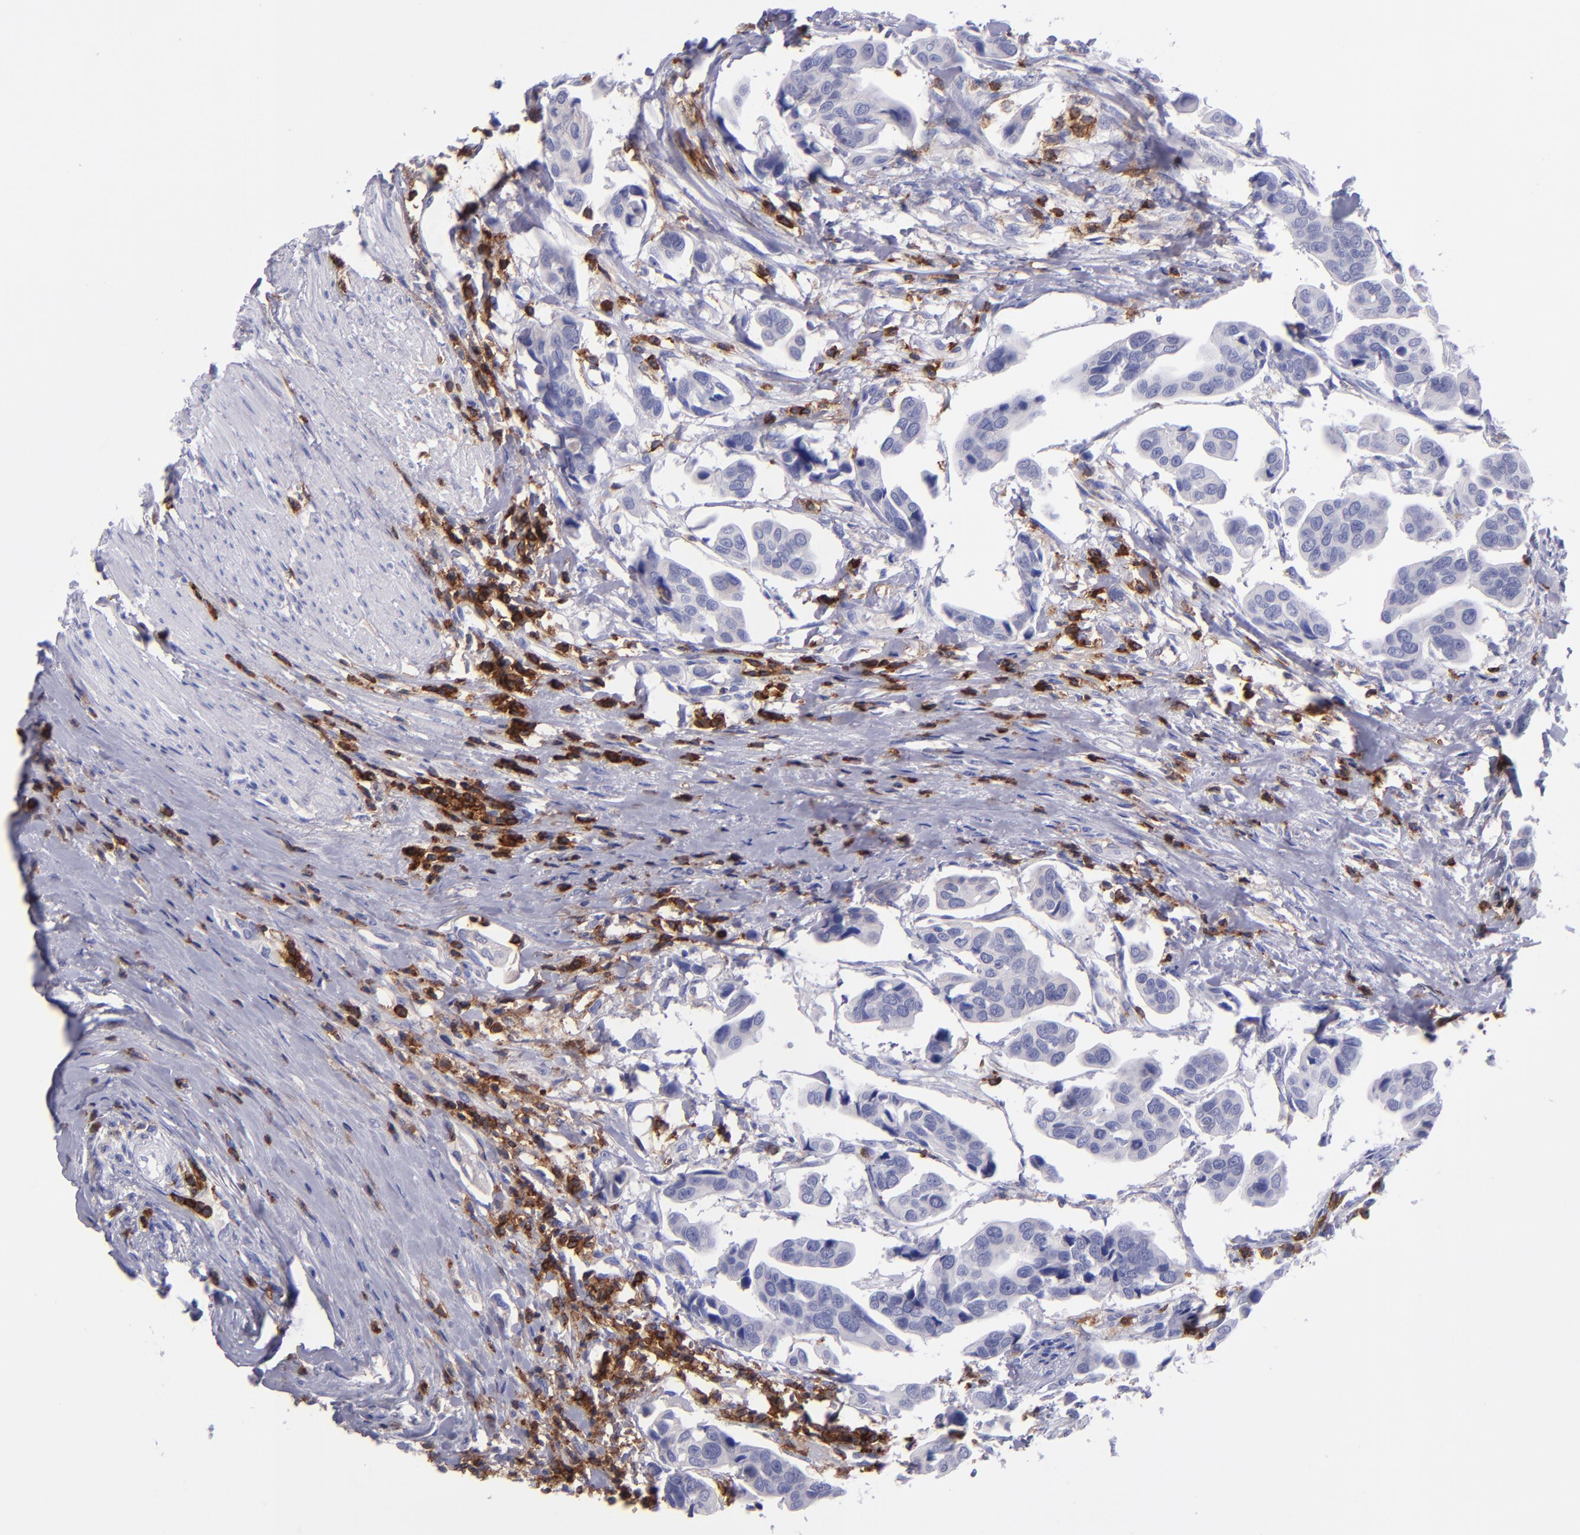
{"staining": {"intensity": "negative", "quantity": "none", "location": "none"}, "tissue": "urothelial cancer", "cell_type": "Tumor cells", "image_type": "cancer", "snomed": [{"axis": "morphology", "description": "Adenocarcinoma, NOS"}, {"axis": "topography", "description": "Urinary bladder"}], "caption": "Urothelial cancer was stained to show a protein in brown. There is no significant positivity in tumor cells. The staining was performed using DAB to visualize the protein expression in brown, while the nuclei were stained in blue with hematoxylin (Magnification: 20x).", "gene": "ICAM3", "patient": {"sex": "male", "age": 61}}